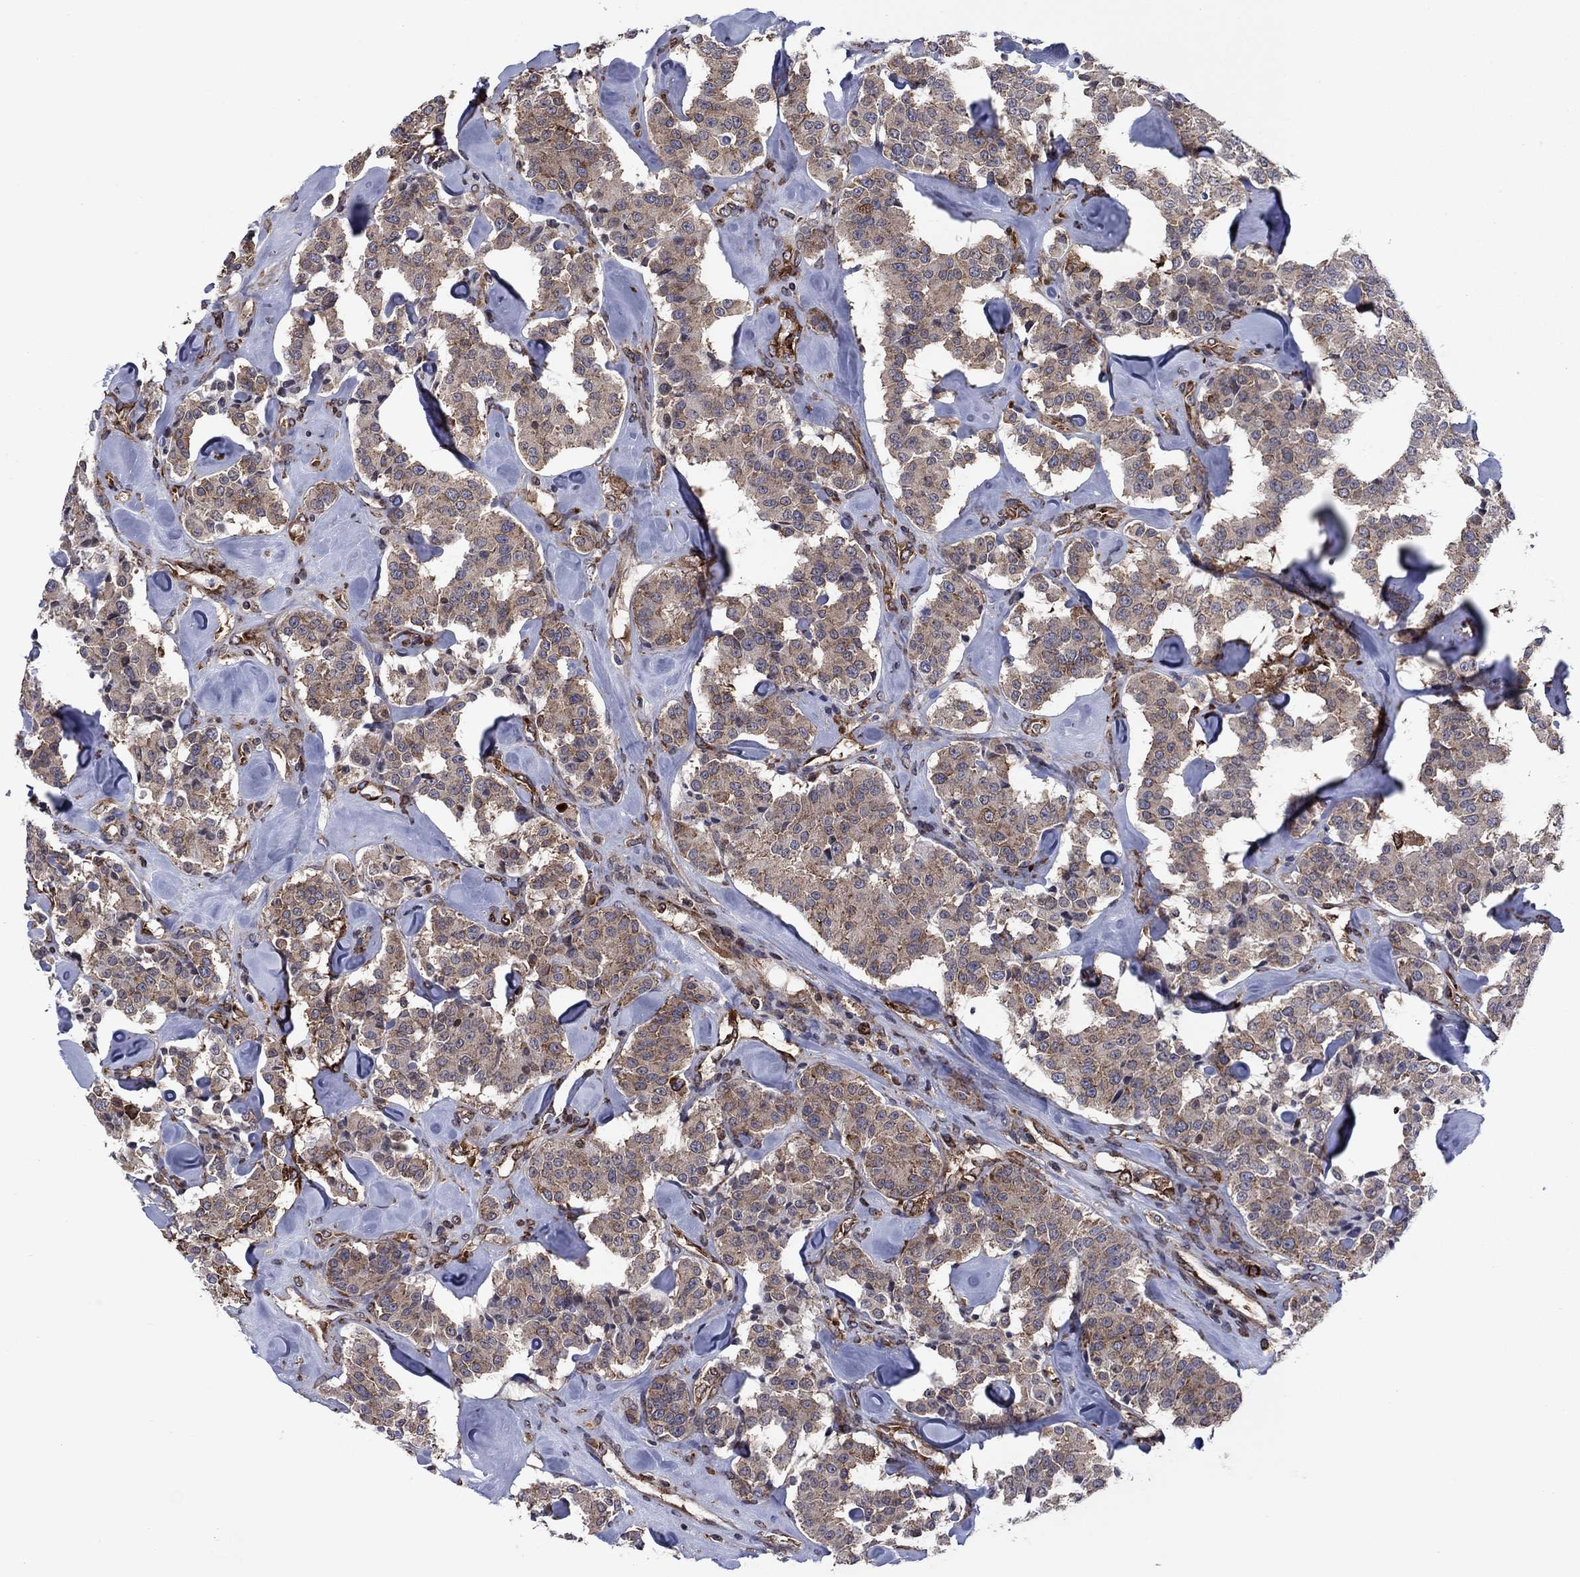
{"staining": {"intensity": "moderate", "quantity": ">75%", "location": "cytoplasmic/membranous"}, "tissue": "carcinoid", "cell_type": "Tumor cells", "image_type": "cancer", "snomed": [{"axis": "morphology", "description": "Carcinoid, malignant, NOS"}, {"axis": "topography", "description": "Pancreas"}], "caption": "Protein expression by IHC shows moderate cytoplasmic/membranous staining in about >75% of tumor cells in carcinoid (malignant).", "gene": "YBX1", "patient": {"sex": "male", "age": 41}}